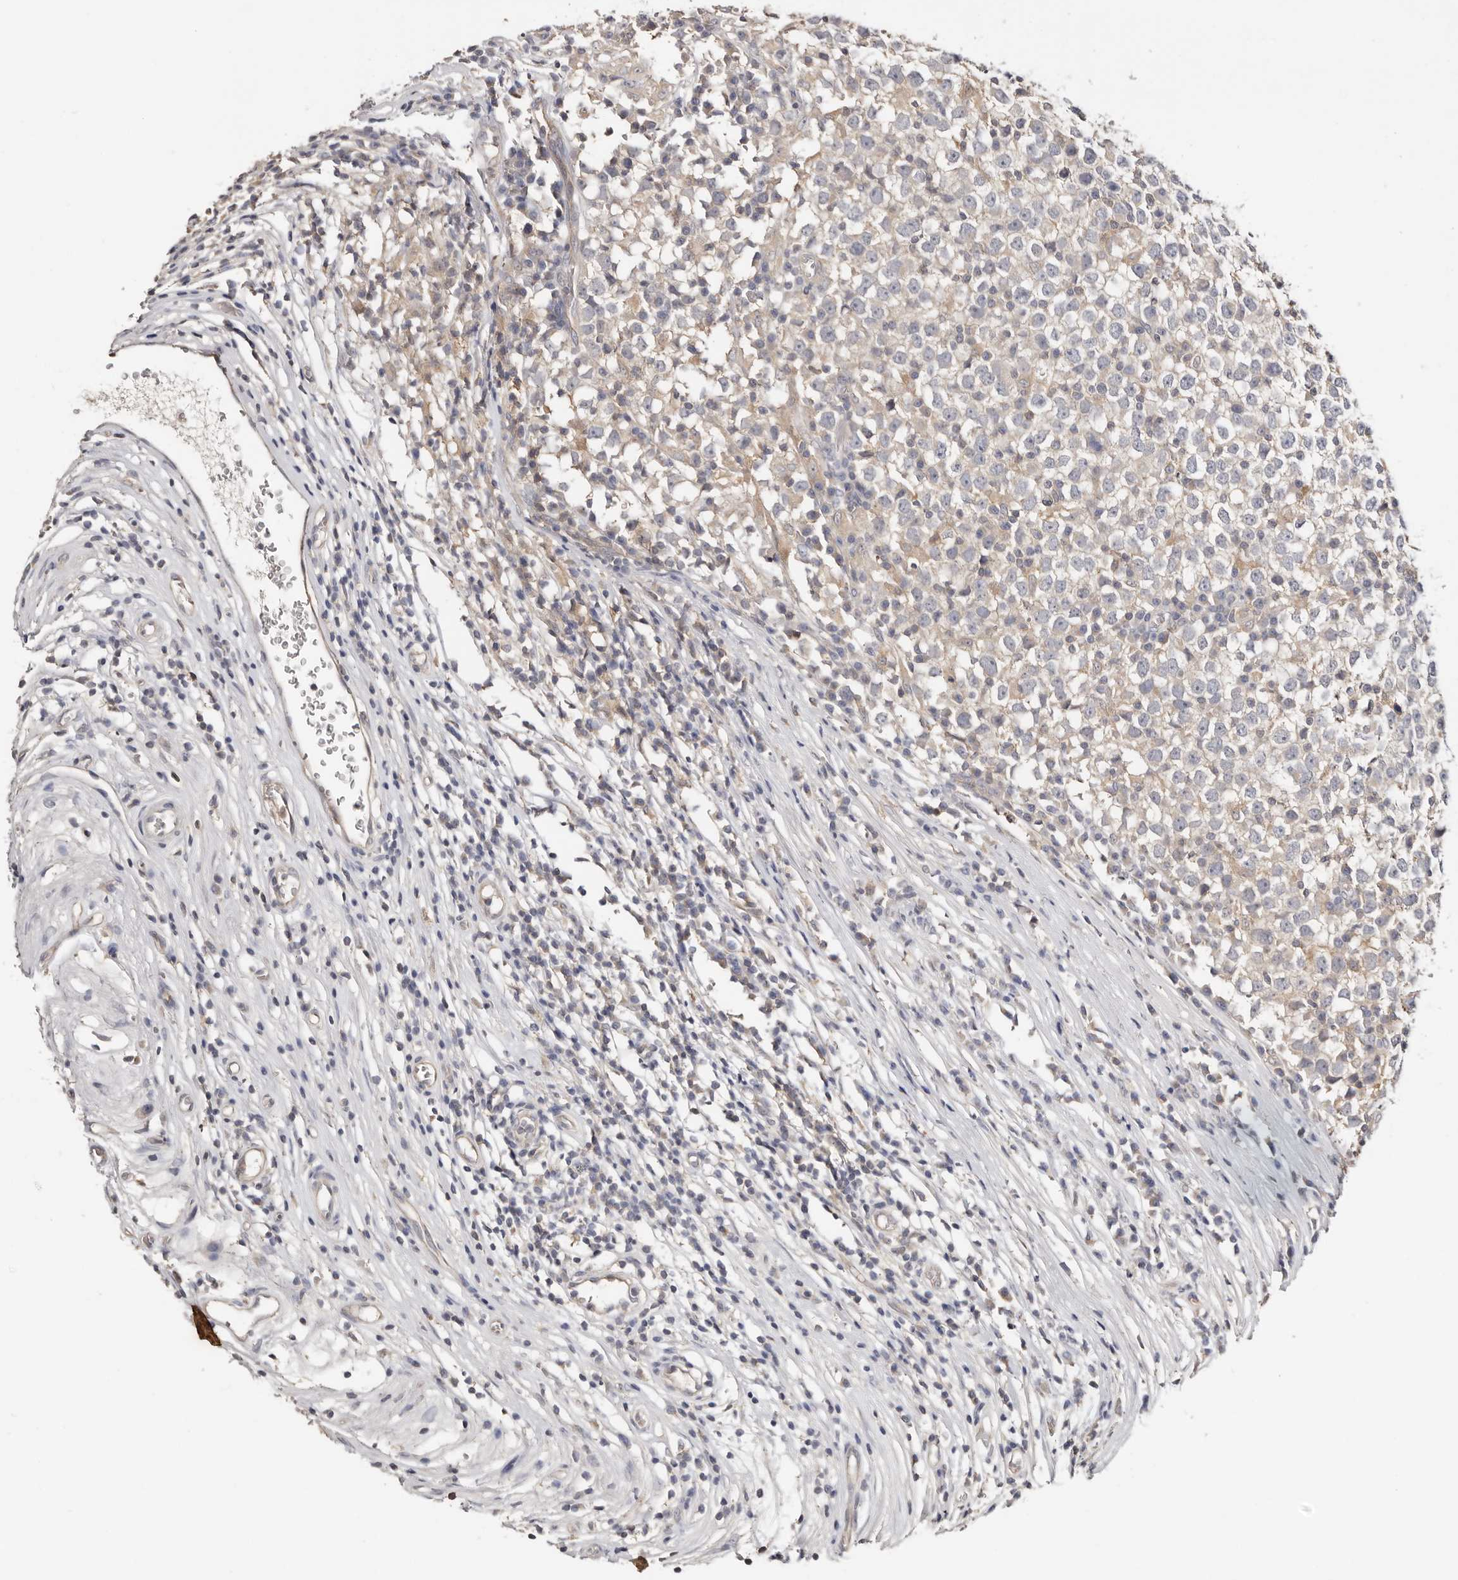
{"staining": {"intensity": "weak", "quantity": ">75%", "location": "cytoplasmic/membranous"}, "tissue": "testis cancer", "cell_type": "Tumor cells", "image_type": "cancer", "snomed": [{"axis": "morphology", "description": "Seminoma, NOS"}, {"axis": "topography", "description": "Testis"}], "caption": "Weak cytoplasmic/membranous protein expression is seen in approximately >75% of tumor cells in testis cancer (seminoma).", "gene": "S100A14", "patient": {"sex": "male", "age": 65}}